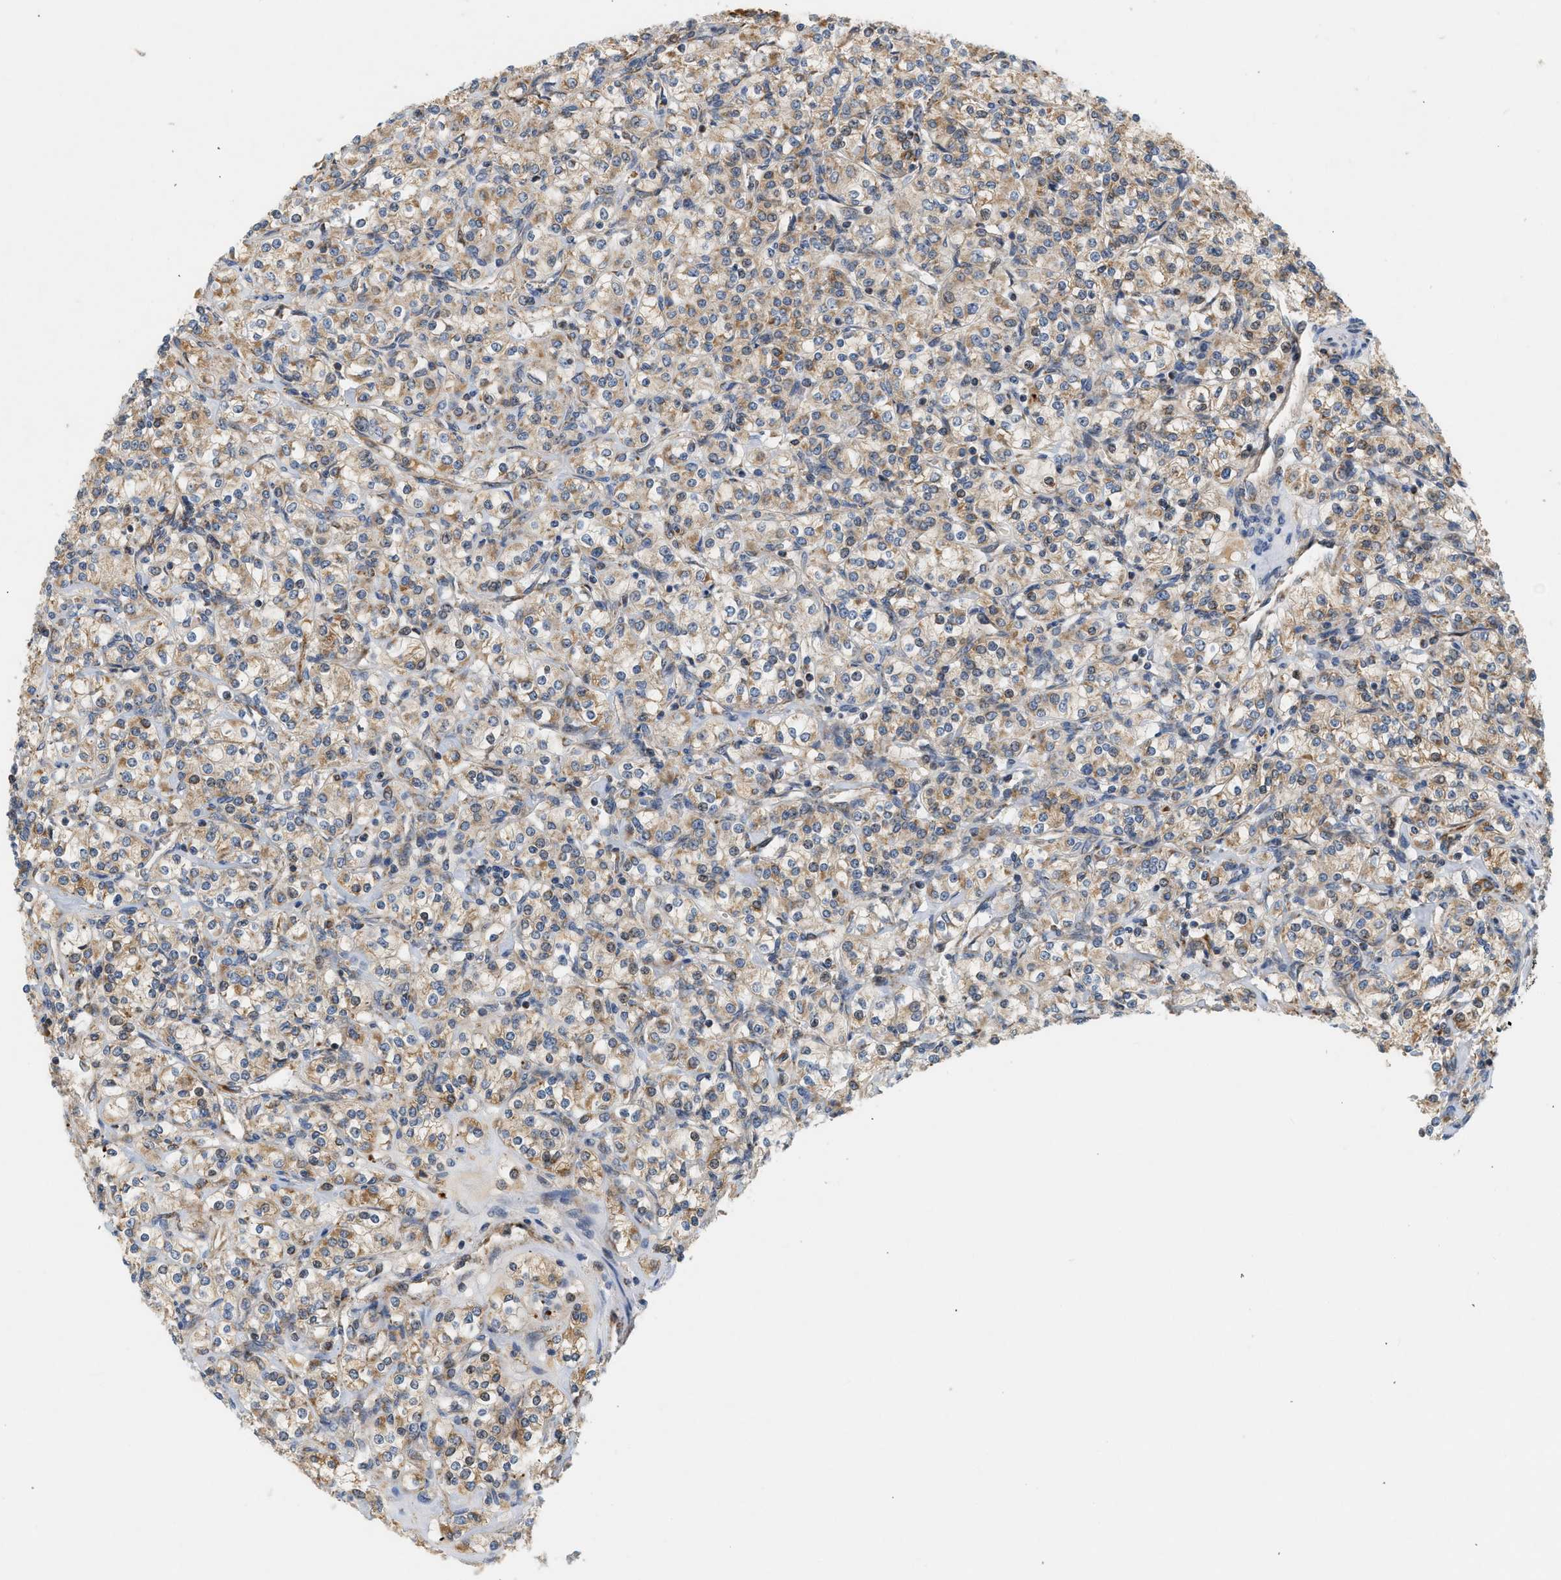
{"staining": {"intensity": "moderate", "quantity": "25%-75%", "location": "cytoplasmic/membranous"}, "tissue": "renal cancer", "cell_type": "Tumor cells", "image_type": "cancer", "snomed": [{"axis": "morphology", "description": "Adenocarcinoma, NOS"}, {"axis": "topography", "description": "Kidney"}], "caption": "Human renal cancer stained for a protein (brown) shows moderate cytoplasmic/membranous positive staining in about 25%-75% of tumor cells.", "gene": "MCU", "patient": {"sex": "male", "age": 77}}